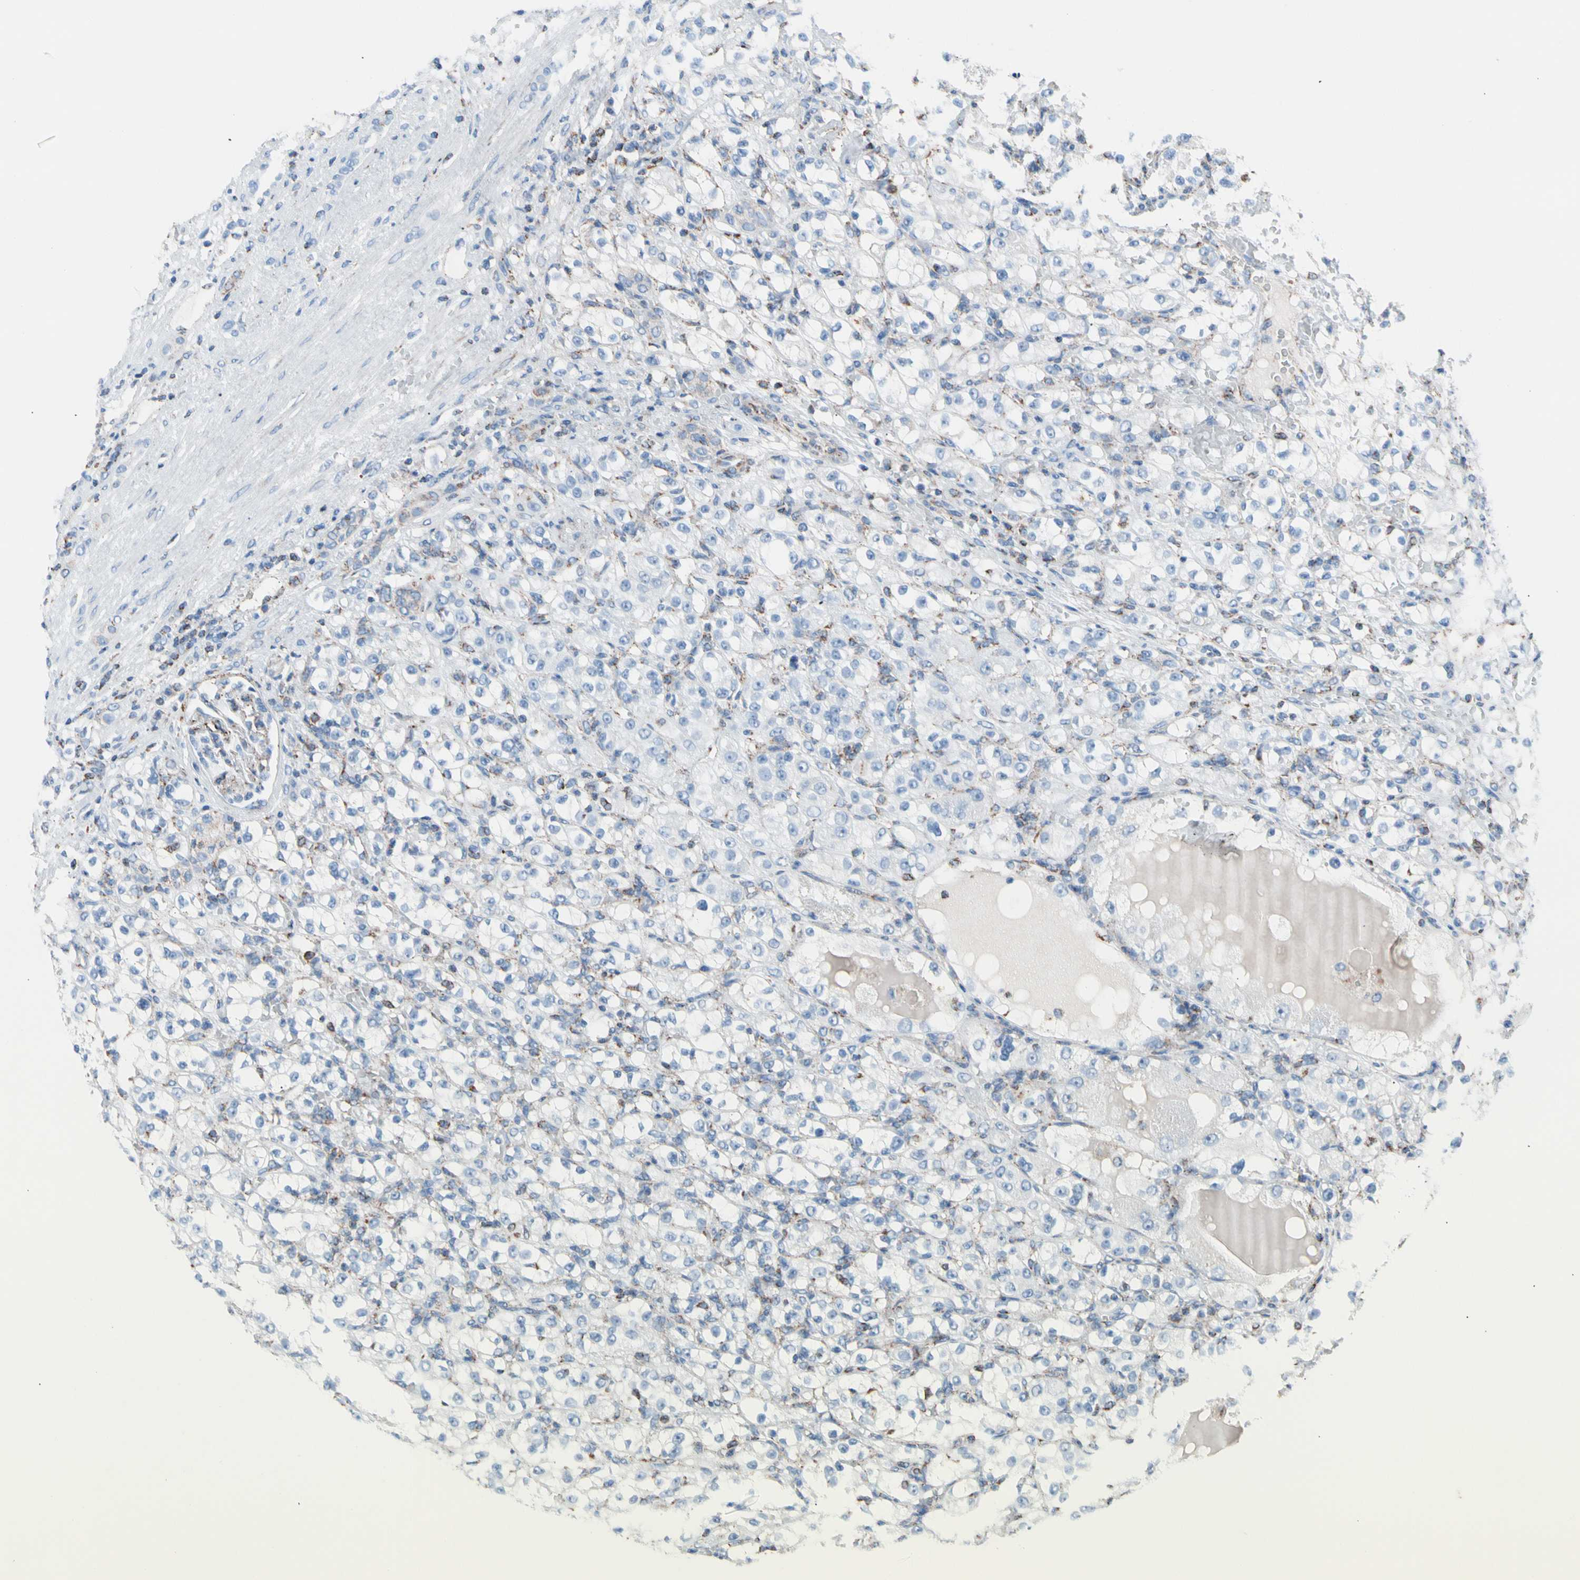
{"staining": {"intensity": "negative", "quantity": "none", "location": "none"}, "tissue": "renal cancer", "cell_type": "Tumor cells", "image_type": "cancer", "snomed": [{"axis": "morphology", "description": "Normal tissue, NOS"}, {"axis": "morphology", "description": "Adenocarcinoma, NOS"}, {"axis": "topography", "description": "Kidney"}], "caption": "High magnification brightfield microscopy of renal adenocarcinoma stained with DAB (brown) and counterstained with hematoxylin (blue): tumor cells show no significant positivity.", "gene": "HK1", "patient": {"sex": "male", "age": 61}}